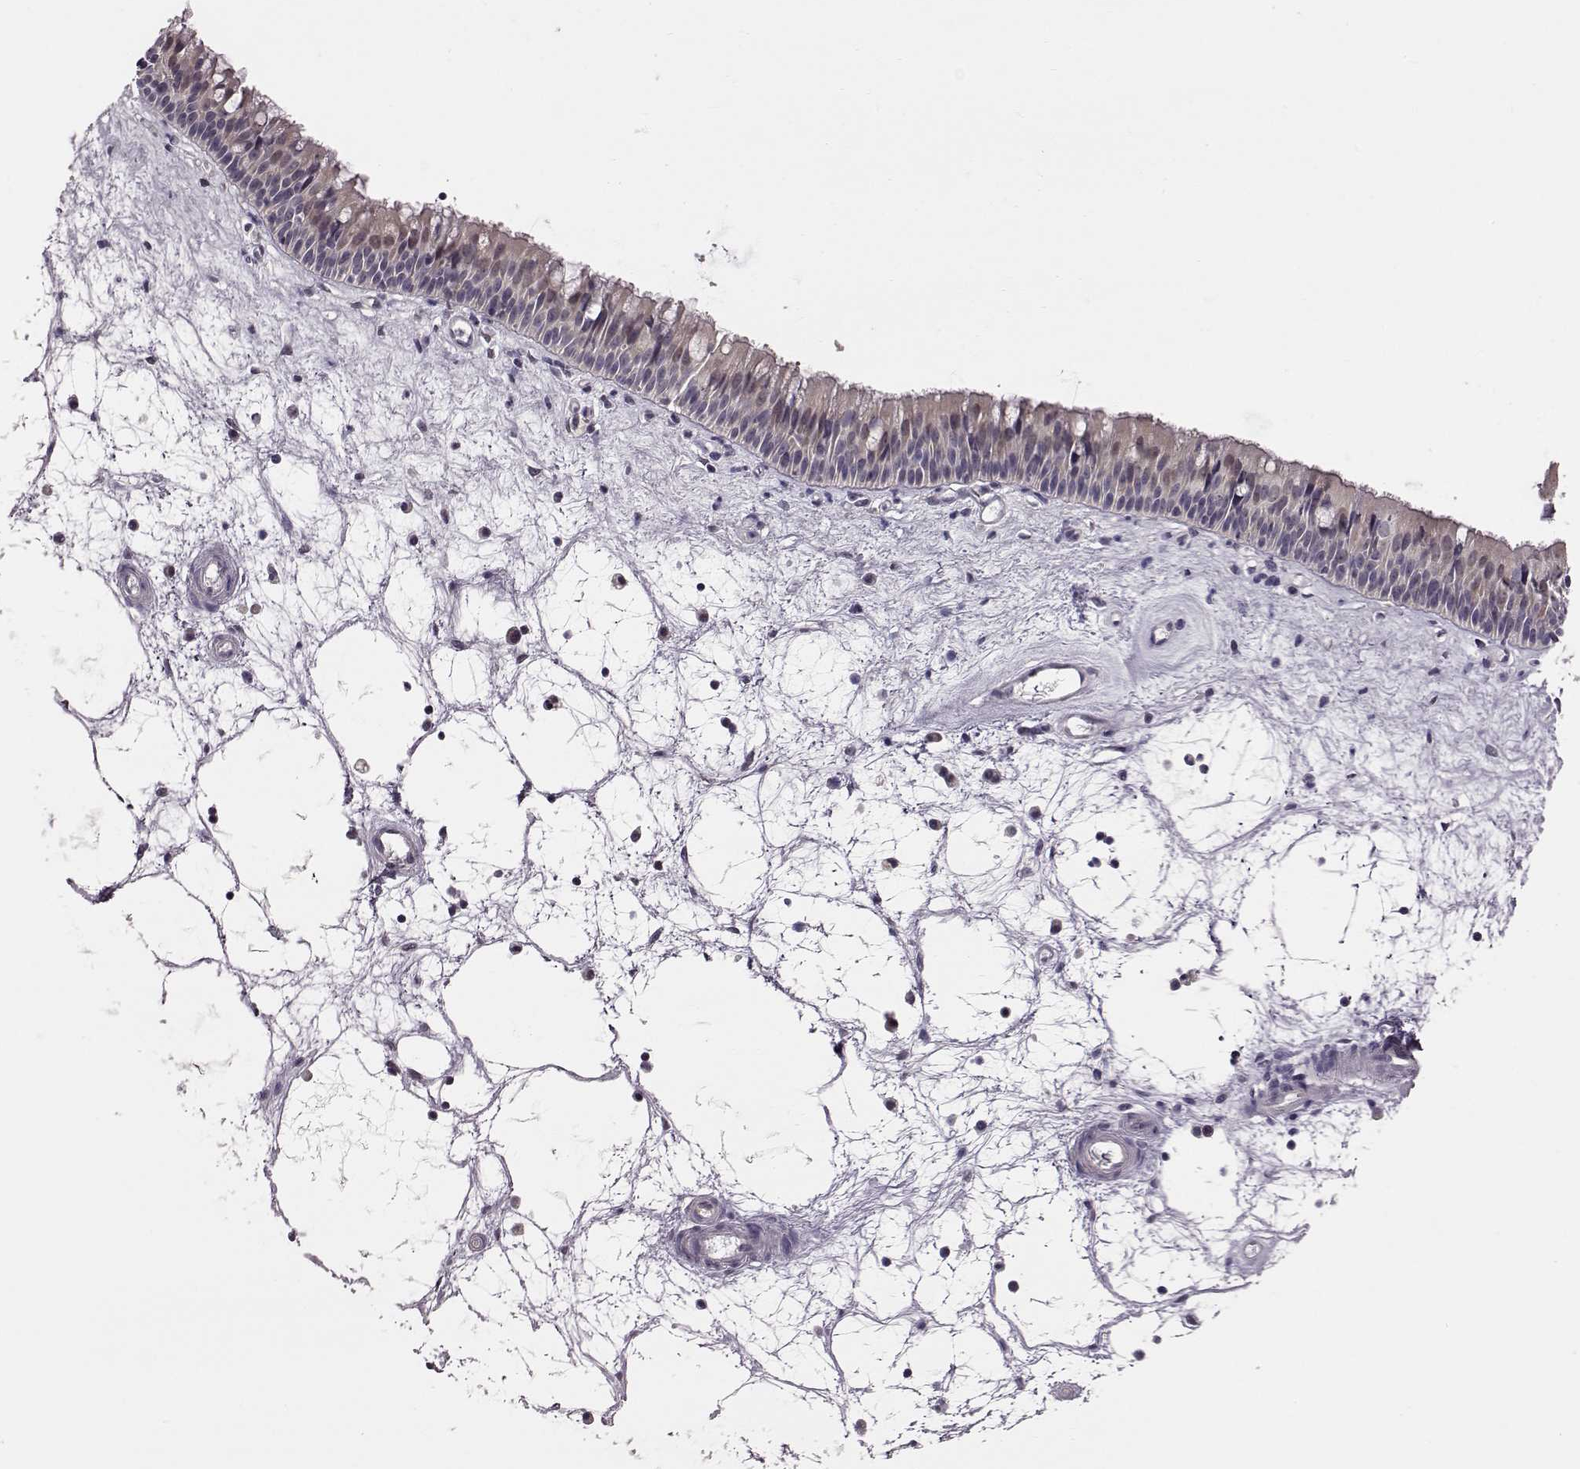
{"staining": {"intensity": "weak", "quantity": ">75%", "location": "cytoplasmic/membranous"}, "tissue": "nasopharynx", "cell_type": "Respiratory epithelial cells", "image_type": "normal", "snomed": [{"axis": "morphology", "description": "Normal tissue, NOS"}, {"axis": "topography", "description": "Nasopharynx"}], "caption": "Immunohistochemical staining of unremarkable human nasopharynx demonstrates weak cytoplasmic/membranous protein expression in about >75% of respiratory epithelial cells.", "gene": "C10orf62", "patient": {"sex": "male", "age": 69}}